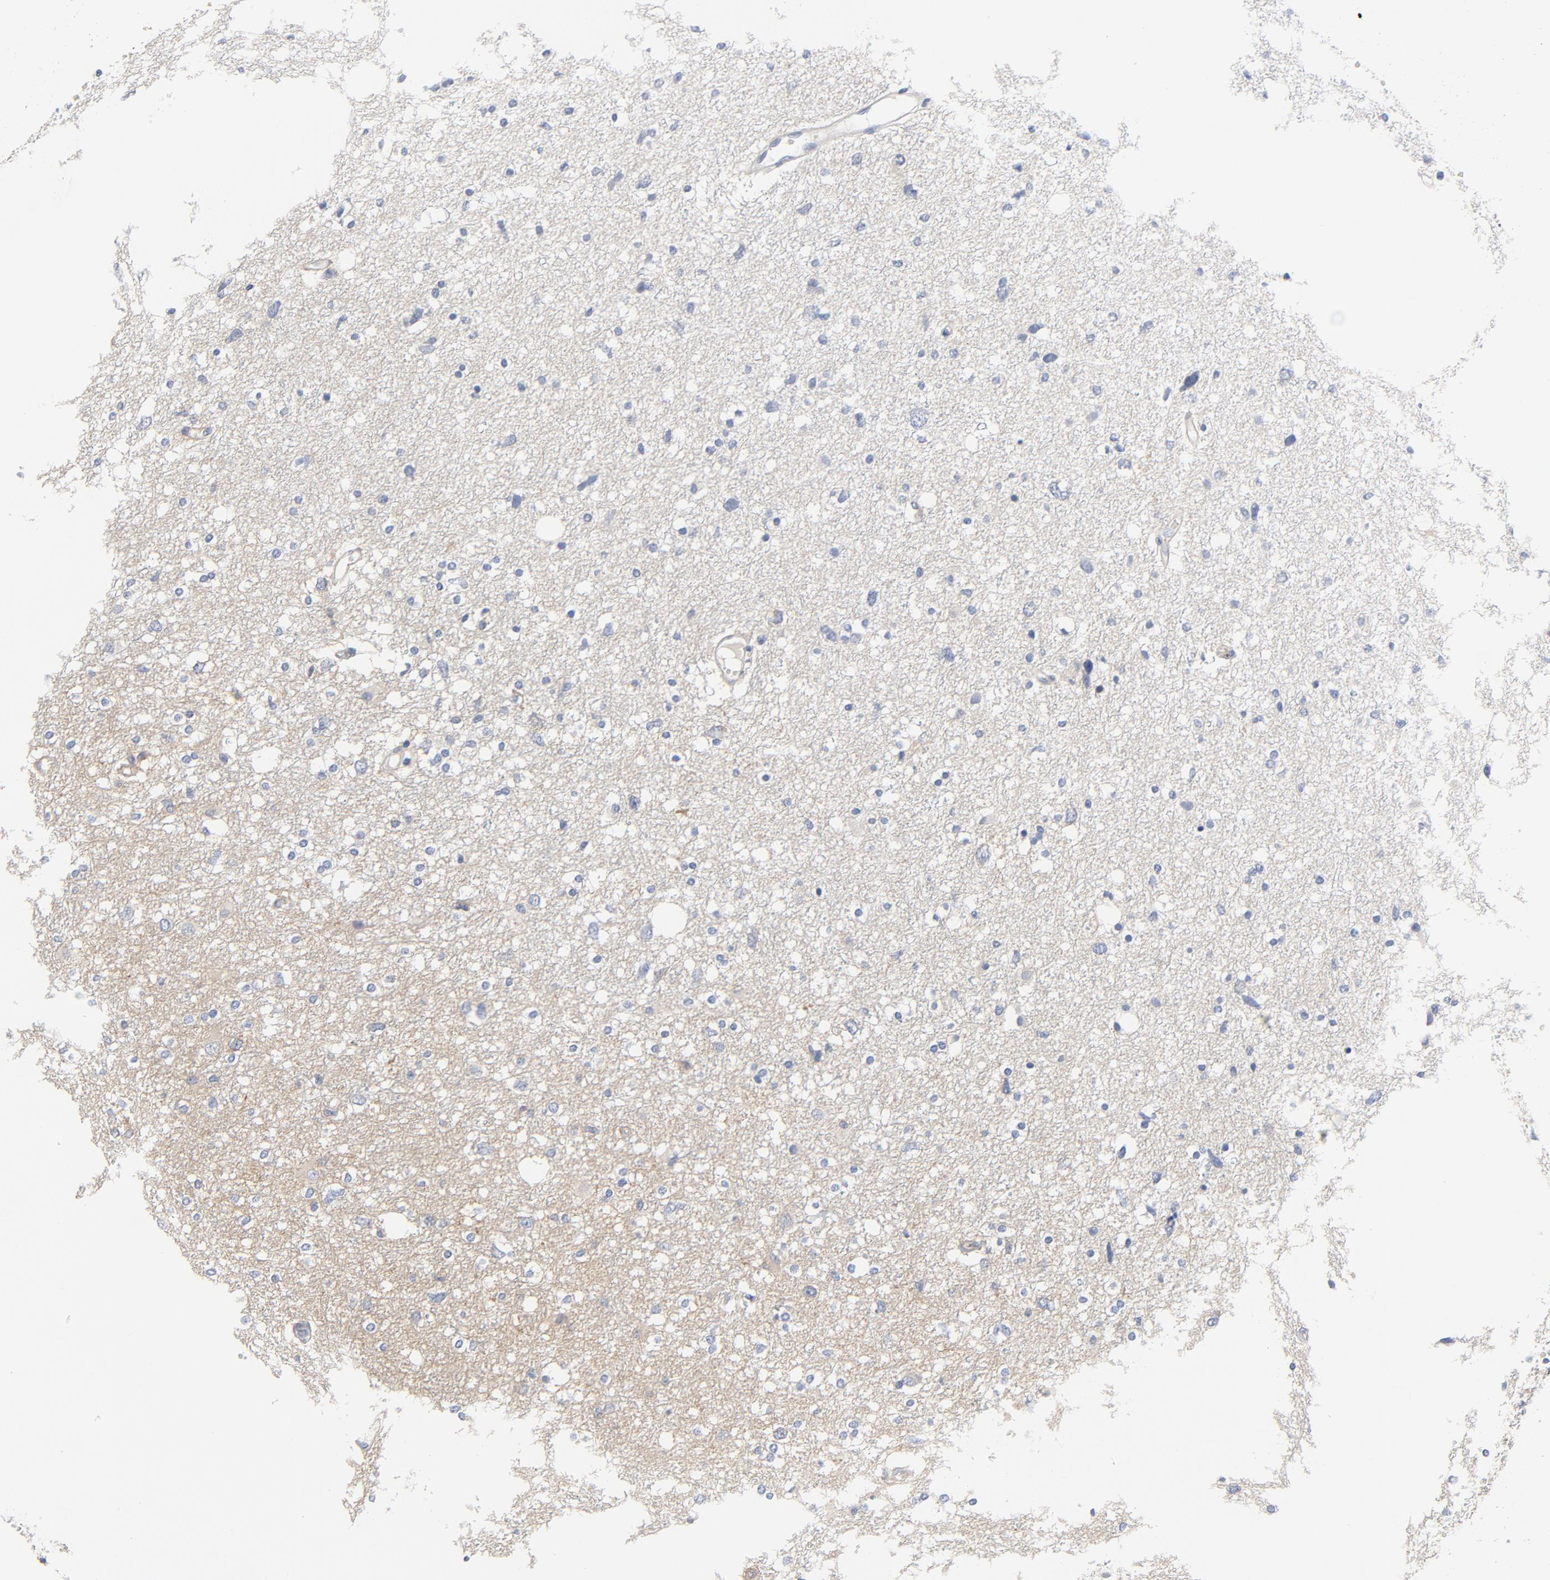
{"staining": {"intensity": "weak", "quantity": ">75%", "location": "cytoplasmic/membranous"}, "tissue": "glioma", "cell_type": "Tumor cells", "image_type": "cancer", "snomed": [{"axis": "morphology", "description": "Glioma, malignant, High grade"}, {"axis": "topography", "description": "Brain"}], "caption": "A photomicrograph showing weak cytoplasmic/membranous positivity in approximately >75% of tumor cells in glioma, as visualized by brown immunohistochemical staining.", "gene": "SRC", "patient": {"sex": "female", "age": 59}}